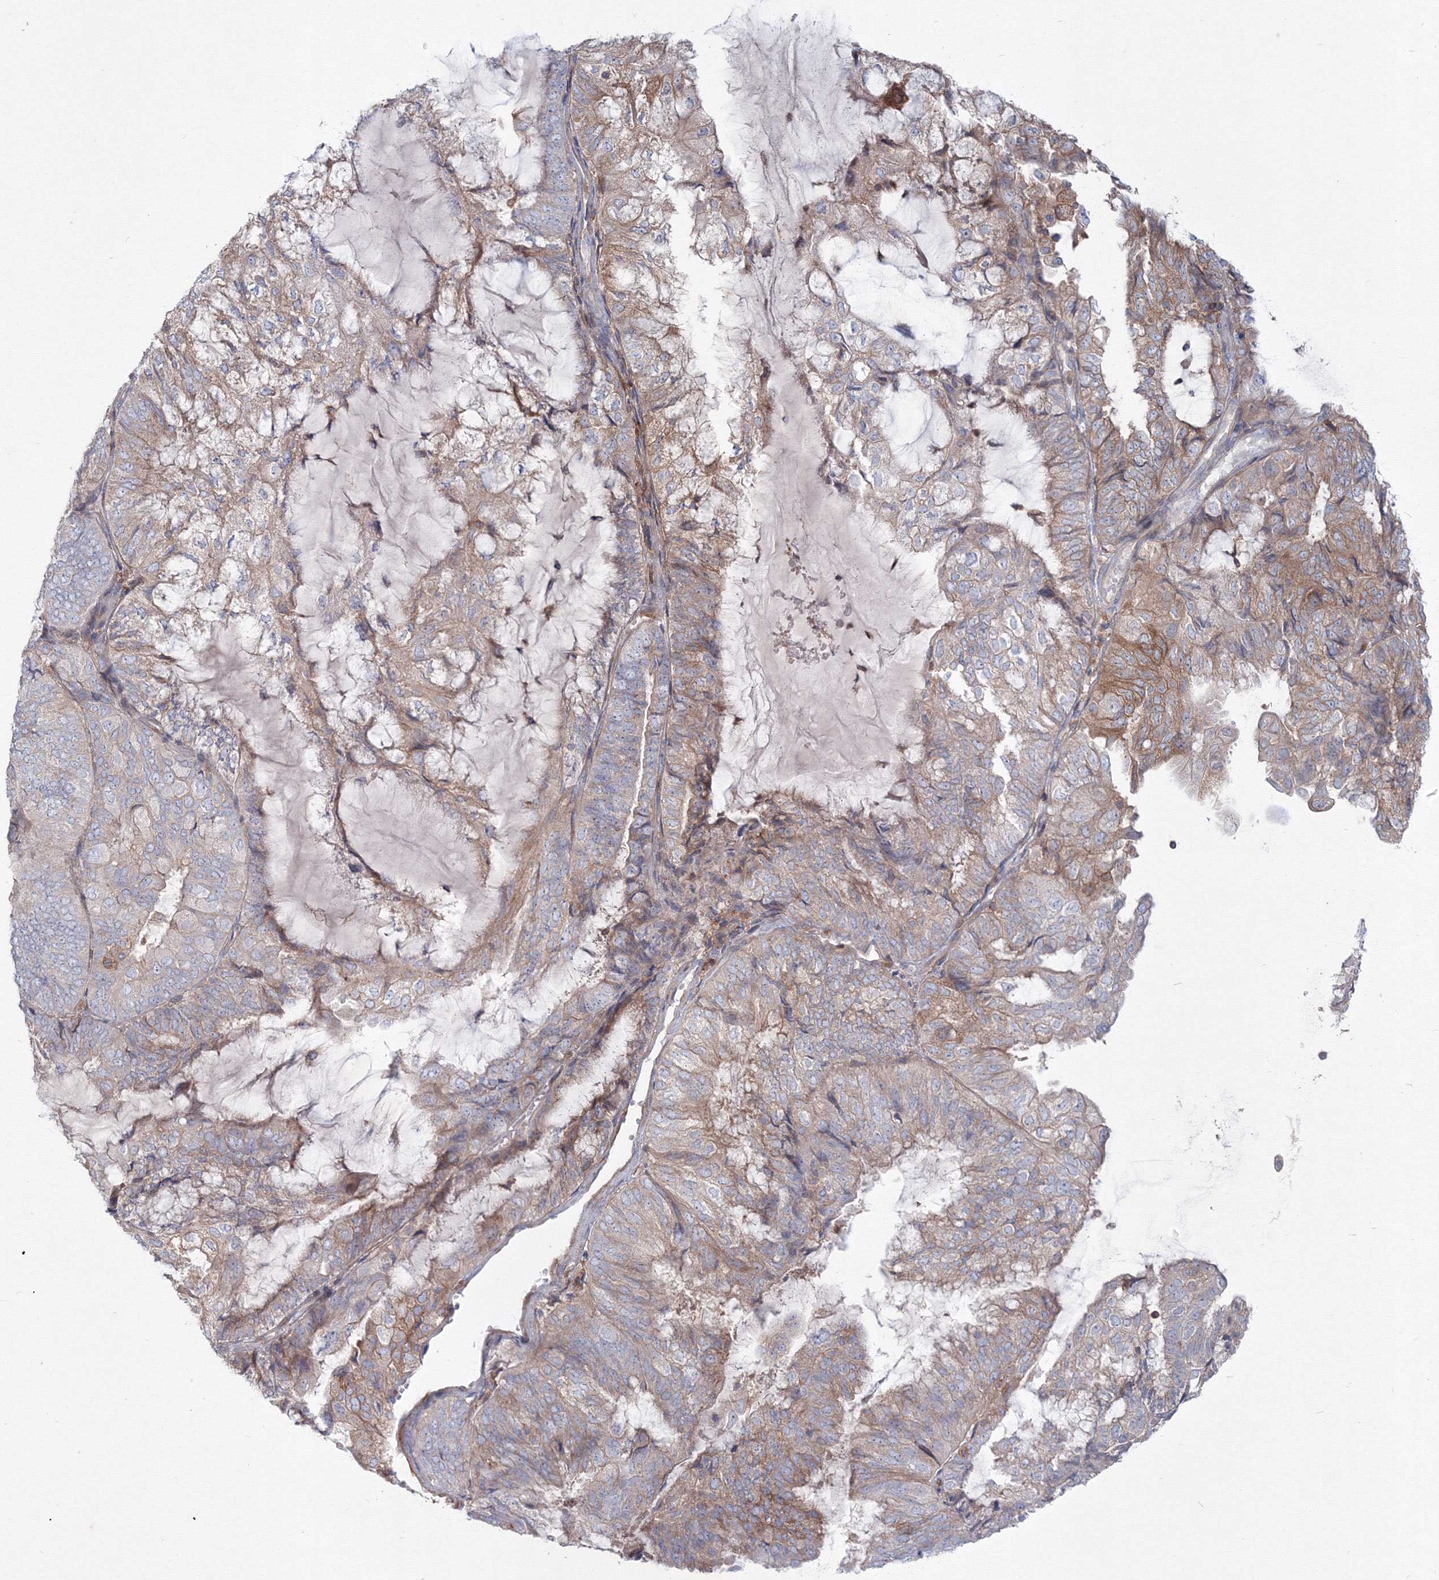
{"staining": {"intensity": "moderate", "quantity": "<25%", "location": "cytoplasmic/membranous"}, "tissue": "endometrial cancer", "cell_type": "Tumor cells", "image_type": "cancer", "snomed": [{"axis": "morphology", "description": "Adenocarcinoma, NOS"}, {"axis": "topography", "description": "Endometrium"}], "caption": "Brown immunohistochemical staining in endometrial cancer (adenocarcinoma) exhibits moderate cytoplasmic/membranous positivity in about <25% of tumor cells.", "gene": "SH3PXD2A", "patient": {"sex": "female", "age": 81}}